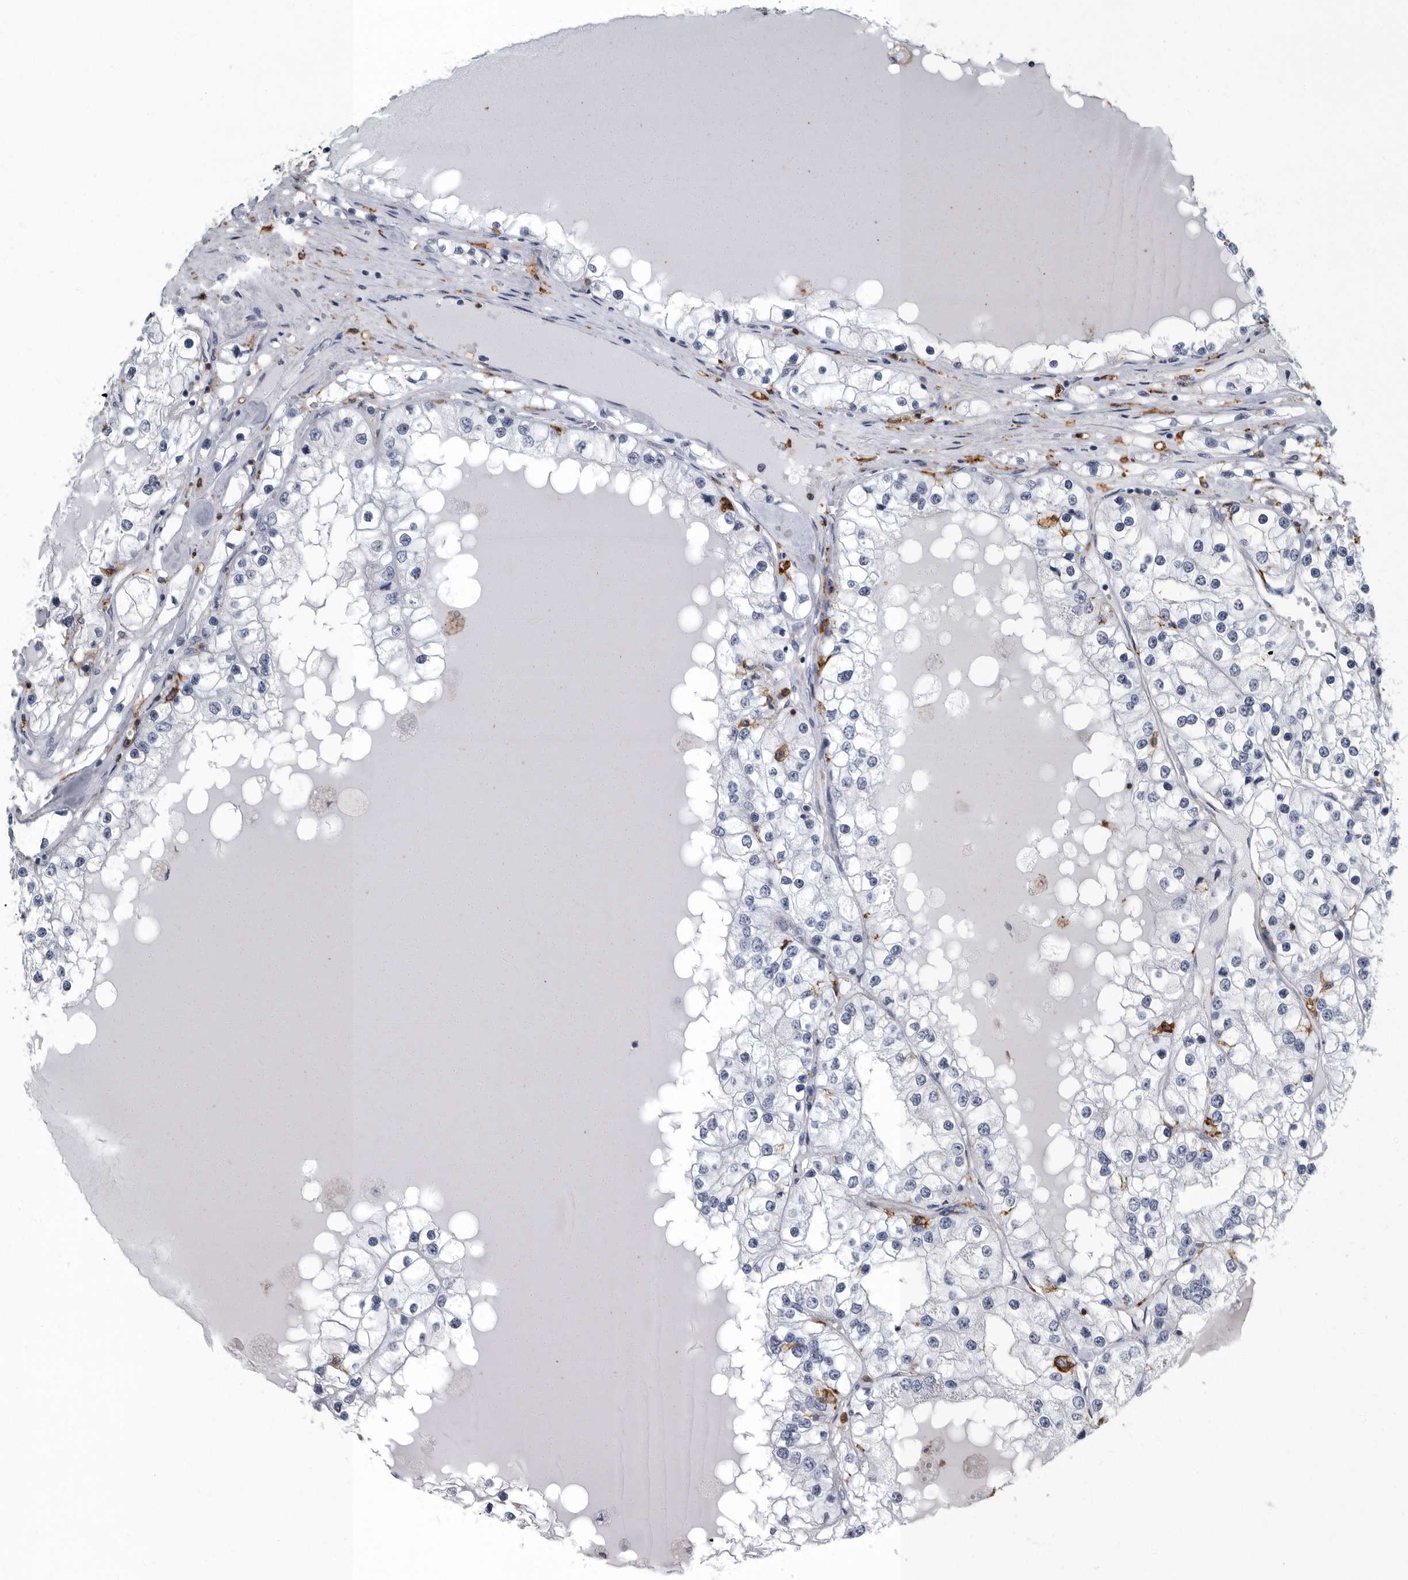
{"staining": {"intensity": "negative", "quantity": "none", "location": "none"}, "tissue": "renal cancer", "cell_type": "Tumor cells", "image_type": "cancer", "snomed": [{"axis": "morphology", "description": "Adenocarcinoma, NOS"}, {"axis": "topography", "description": "Kidney"}], "caption": "Tumor cells show no significant protein expression in renal cancer (adenocarcinoma).", "gene": "FCER1G", "patient": {"sex": "male", "age": 68}}